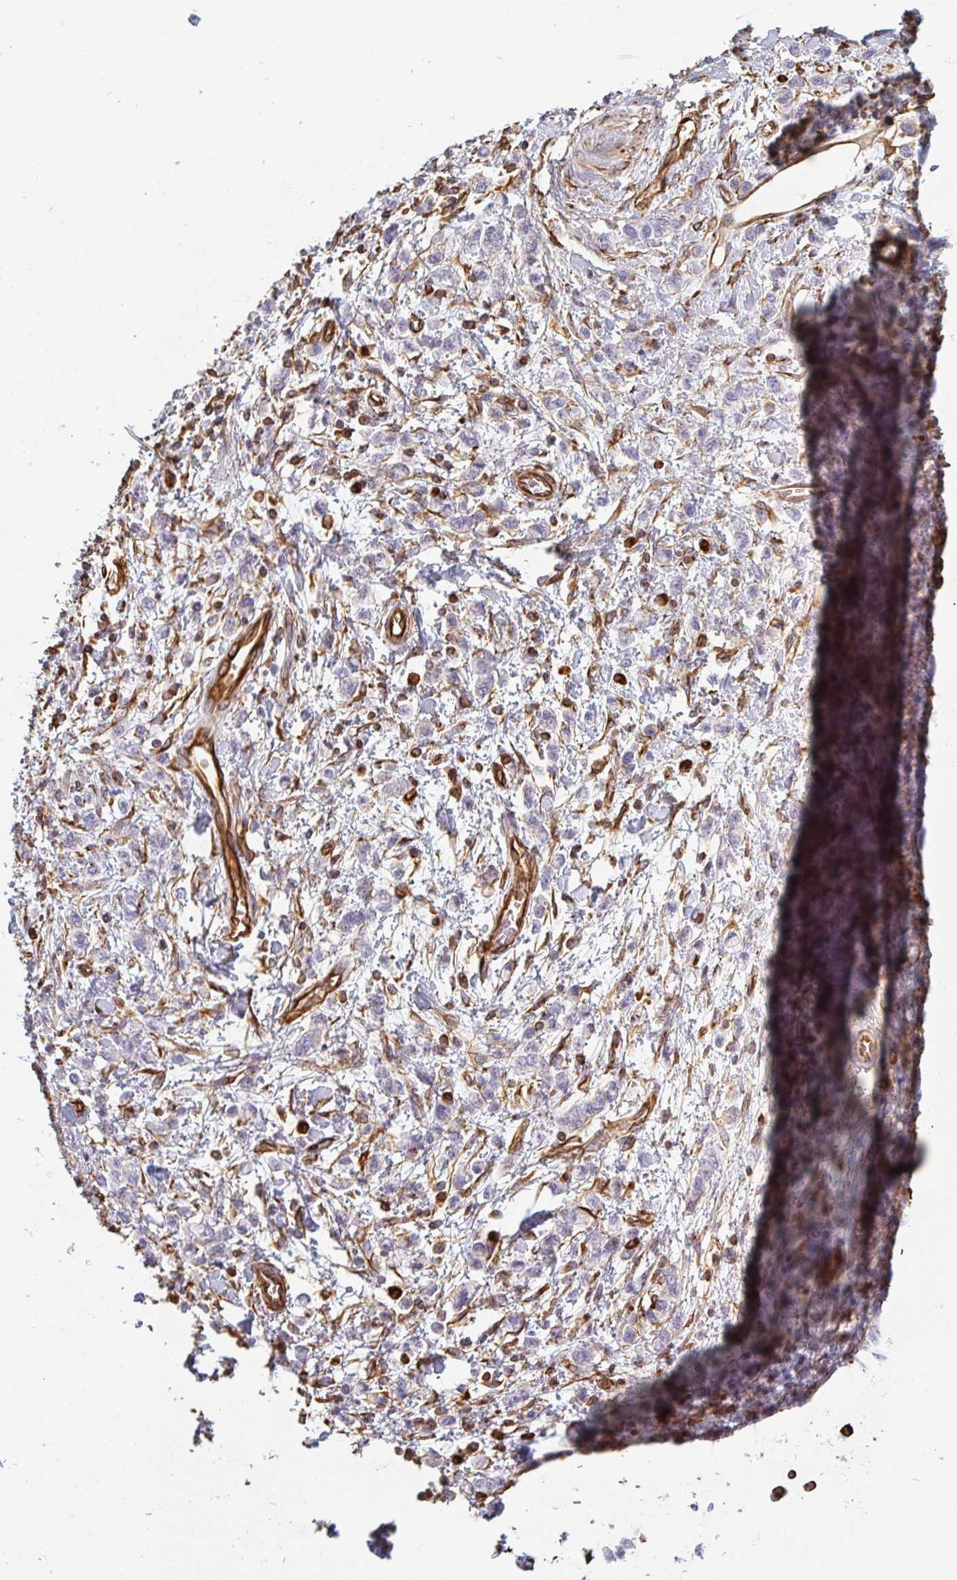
{"staining": {"intensity": "negative", "quantity": "none", "location": "none"}, "tissue": "stomach cancer", "cell_type": "Tumor cells", "image_type": "cancer", "snomed": [{"axis": "morphology", "description": "Adenocarcinoma, NOS"}, {"axis": "topography", "description": "Stomach"}], "caption": "High magnification brightfield microscopy of stomach cancer (adenocarcinoma) stained with DAB (brown) and counterstained with hematoxylin (blue): tumor cells show no significant positivity. The staining was performed using DAB to visualize the protein expression in brown, while the nuclei were stained in blue with hematoxylin (Magnification: 20x).", "gene": "PPFIA1", "patient": {"sex": "male", "age": 77}}